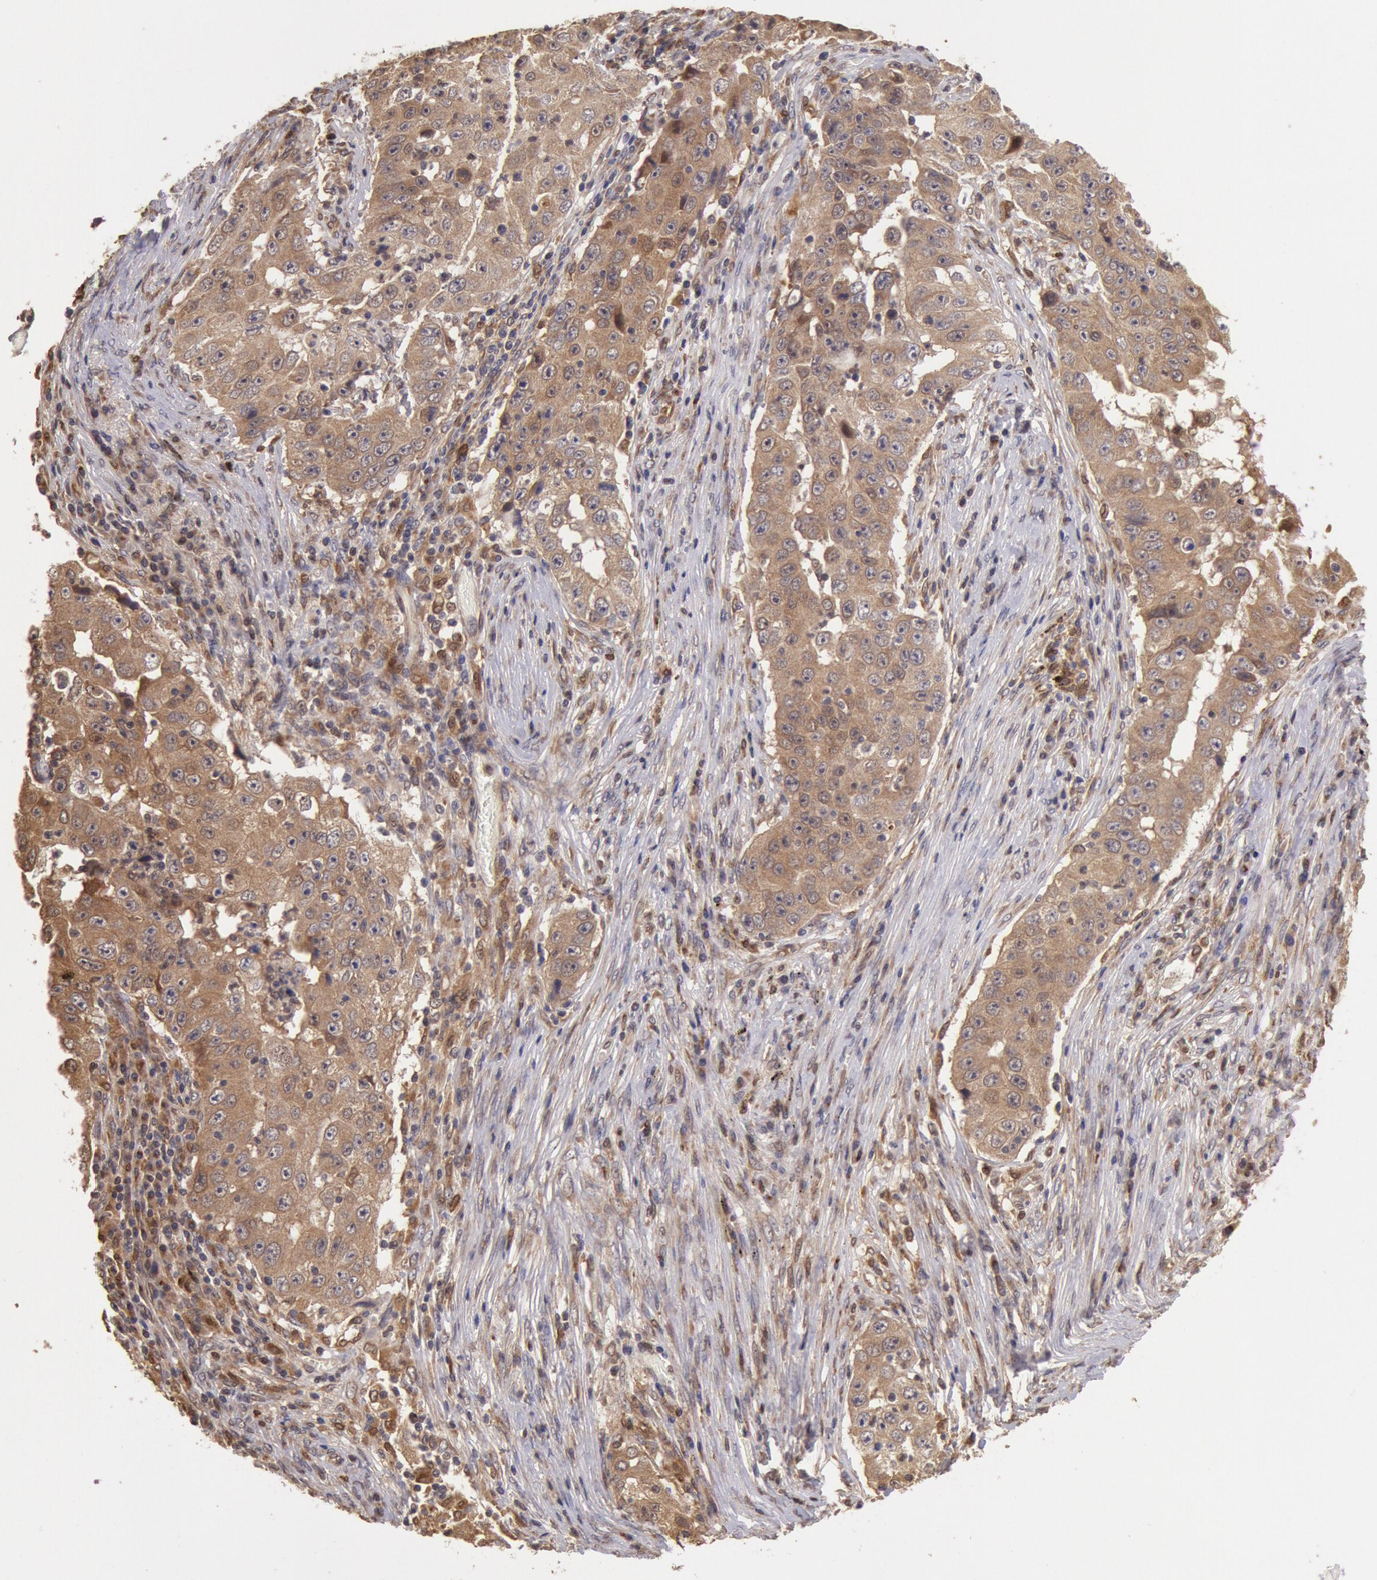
{"staining": {"intensity": "strong", "quantity": ">75%", "location": "cytoplasmic/membranous"}, "tissue": "lung cancer", "cell_type": "Tumor cells", "image_type": "cancer", "snomed": [{"axis": "morphology", "description": "Squamous cell carcinoma, NOS"}, {"axis": "topography", "description": "Lung"}], "caption": "Protein staining reveals strong cytoplasmic/membranous positivity in about >75% of tumor cells in lung squamous cell carcinoma.", "gene": "COMT", "patient": {"sex": "male", "age": 64}}